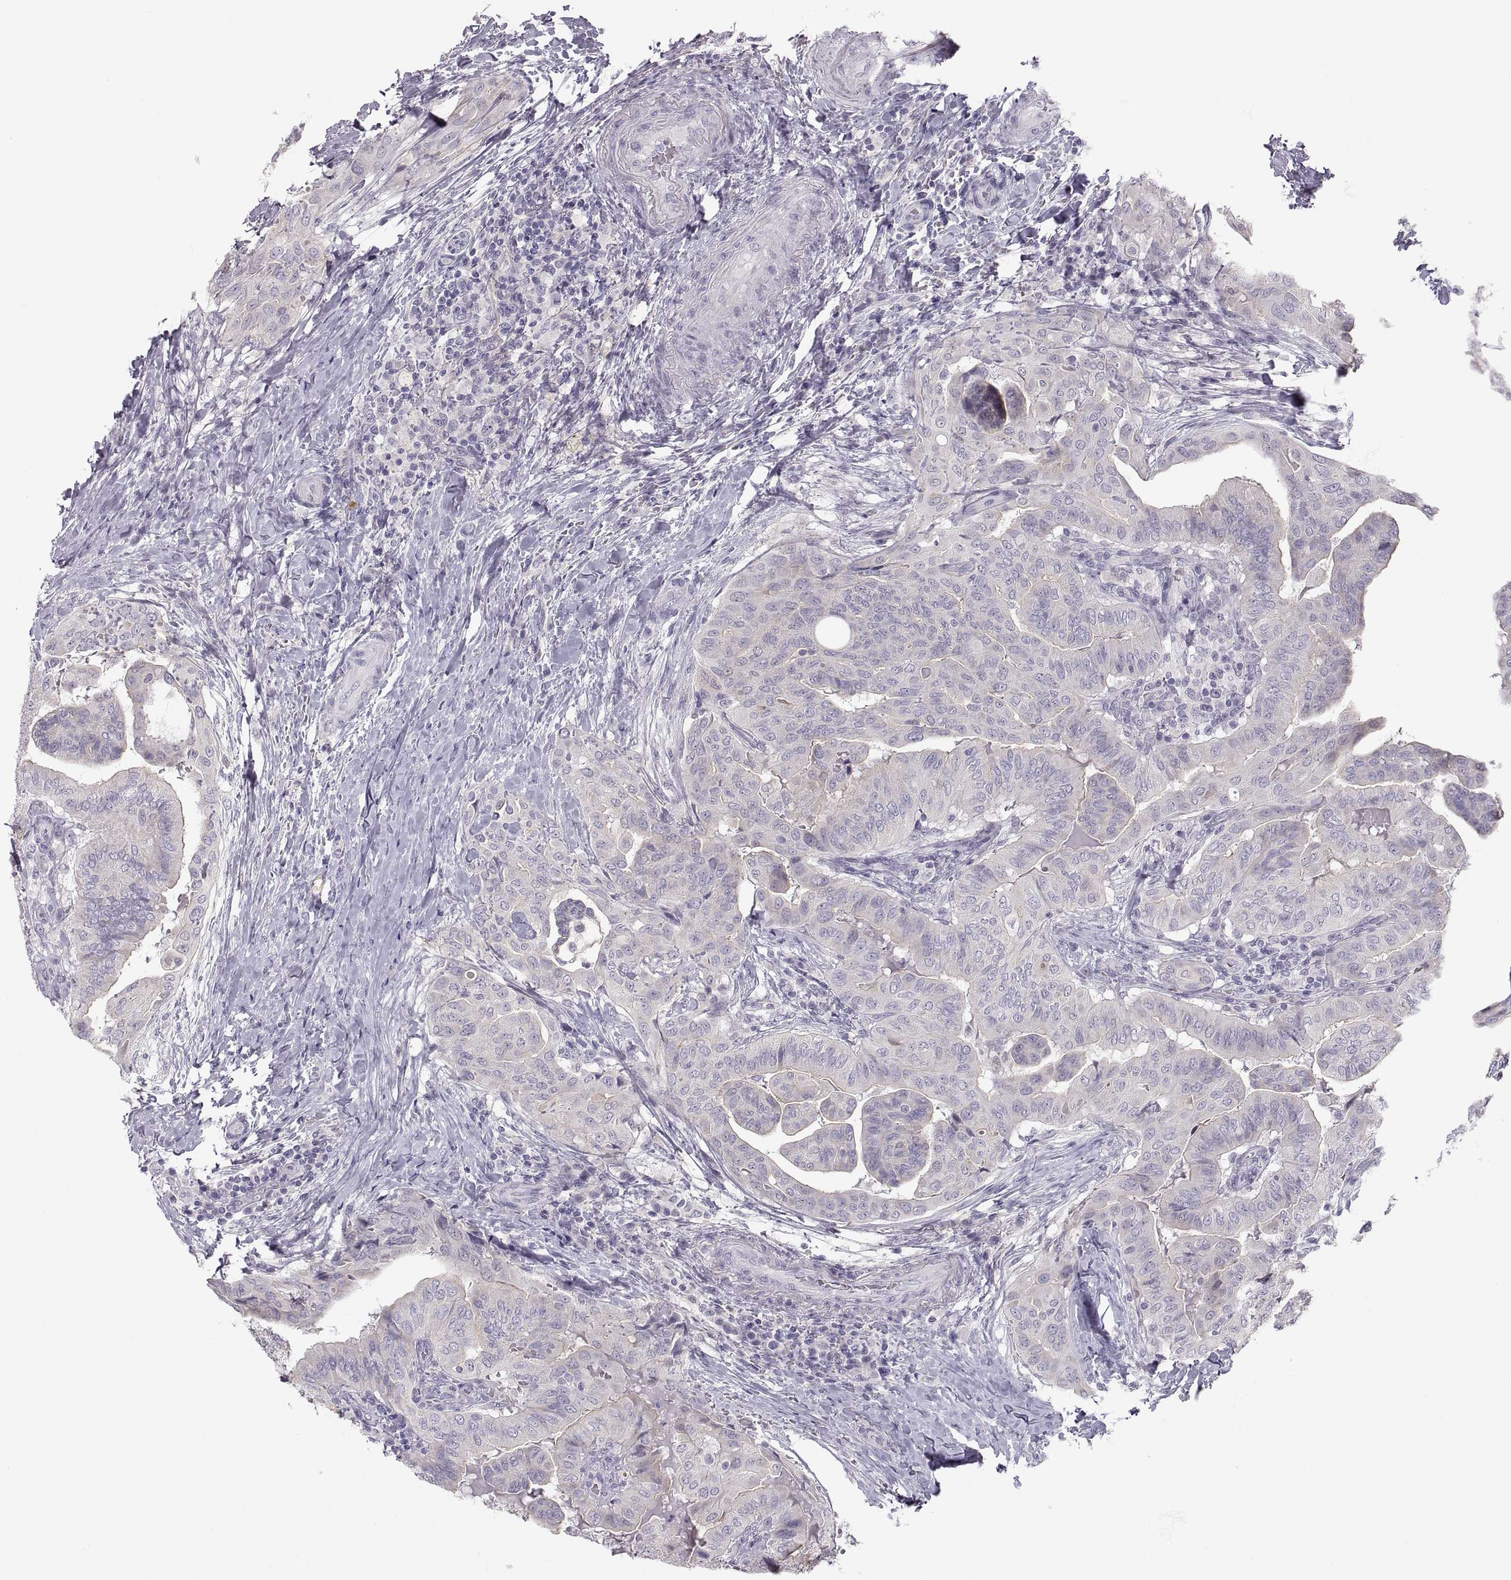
{"staining": {"intensity": "weak", "quantity": "25%-75%", "location": "cytoplasmic/membranous"}, "tissue": "thyroid cancer", "cell_type": "Tumor cells", "image_type": "cancer", "snomed": [{"axis": "morphology", "description": "Papillary adenocarcinoma, NOS"}, {"axis": "topography", "description": "Thyroid gland"}], "caption": "This is an image of IHC staining of thyroid cancer (papillary adenocarcinoma), which shows weak expression in the cytoplasmic/membranous of tumor cells.", "gene": "ZNF185", "patient": {"sex": "female", "age": 68}}